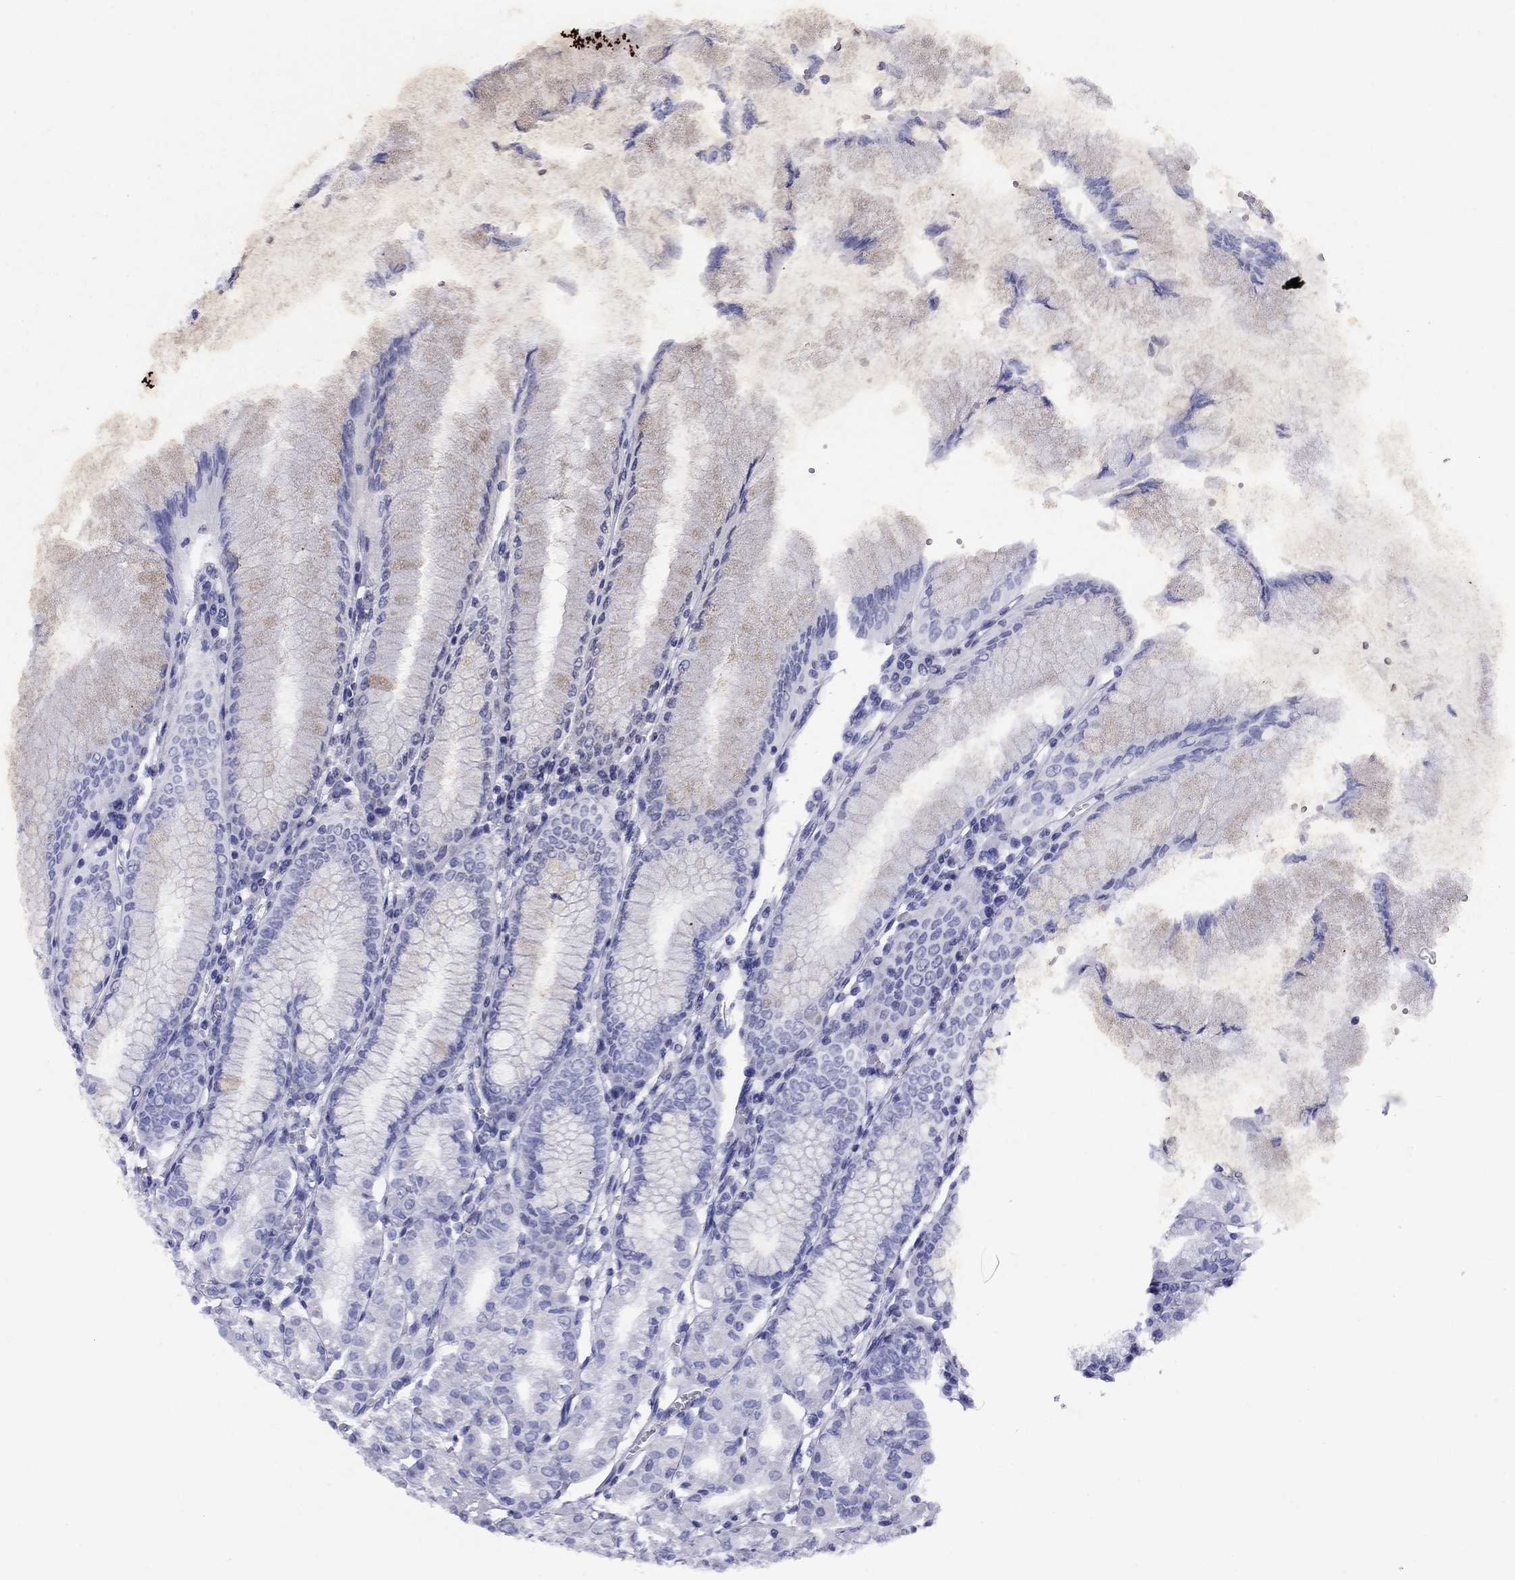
{"staining": {"intensity": "negative", "quantity": "none", "location": "none"}, "tissue": "stomach", "cell_type": "Glandular cells", "image_type": "normal", "snomed": [{"axis": "morphology", "description": "Normal tissue, NOS"}, {"axis": "topography", "description": "Skeletal muscle"}, {"axis": "topography", "description": "Stomach"}], "caption": "Immunohistochemistry (IHC) image of normal stomach stained for a protein (brown), which reveals no staining in glandular cells.", "gene": "HAO1", "patient": {"sex": "female", "age": 57}}